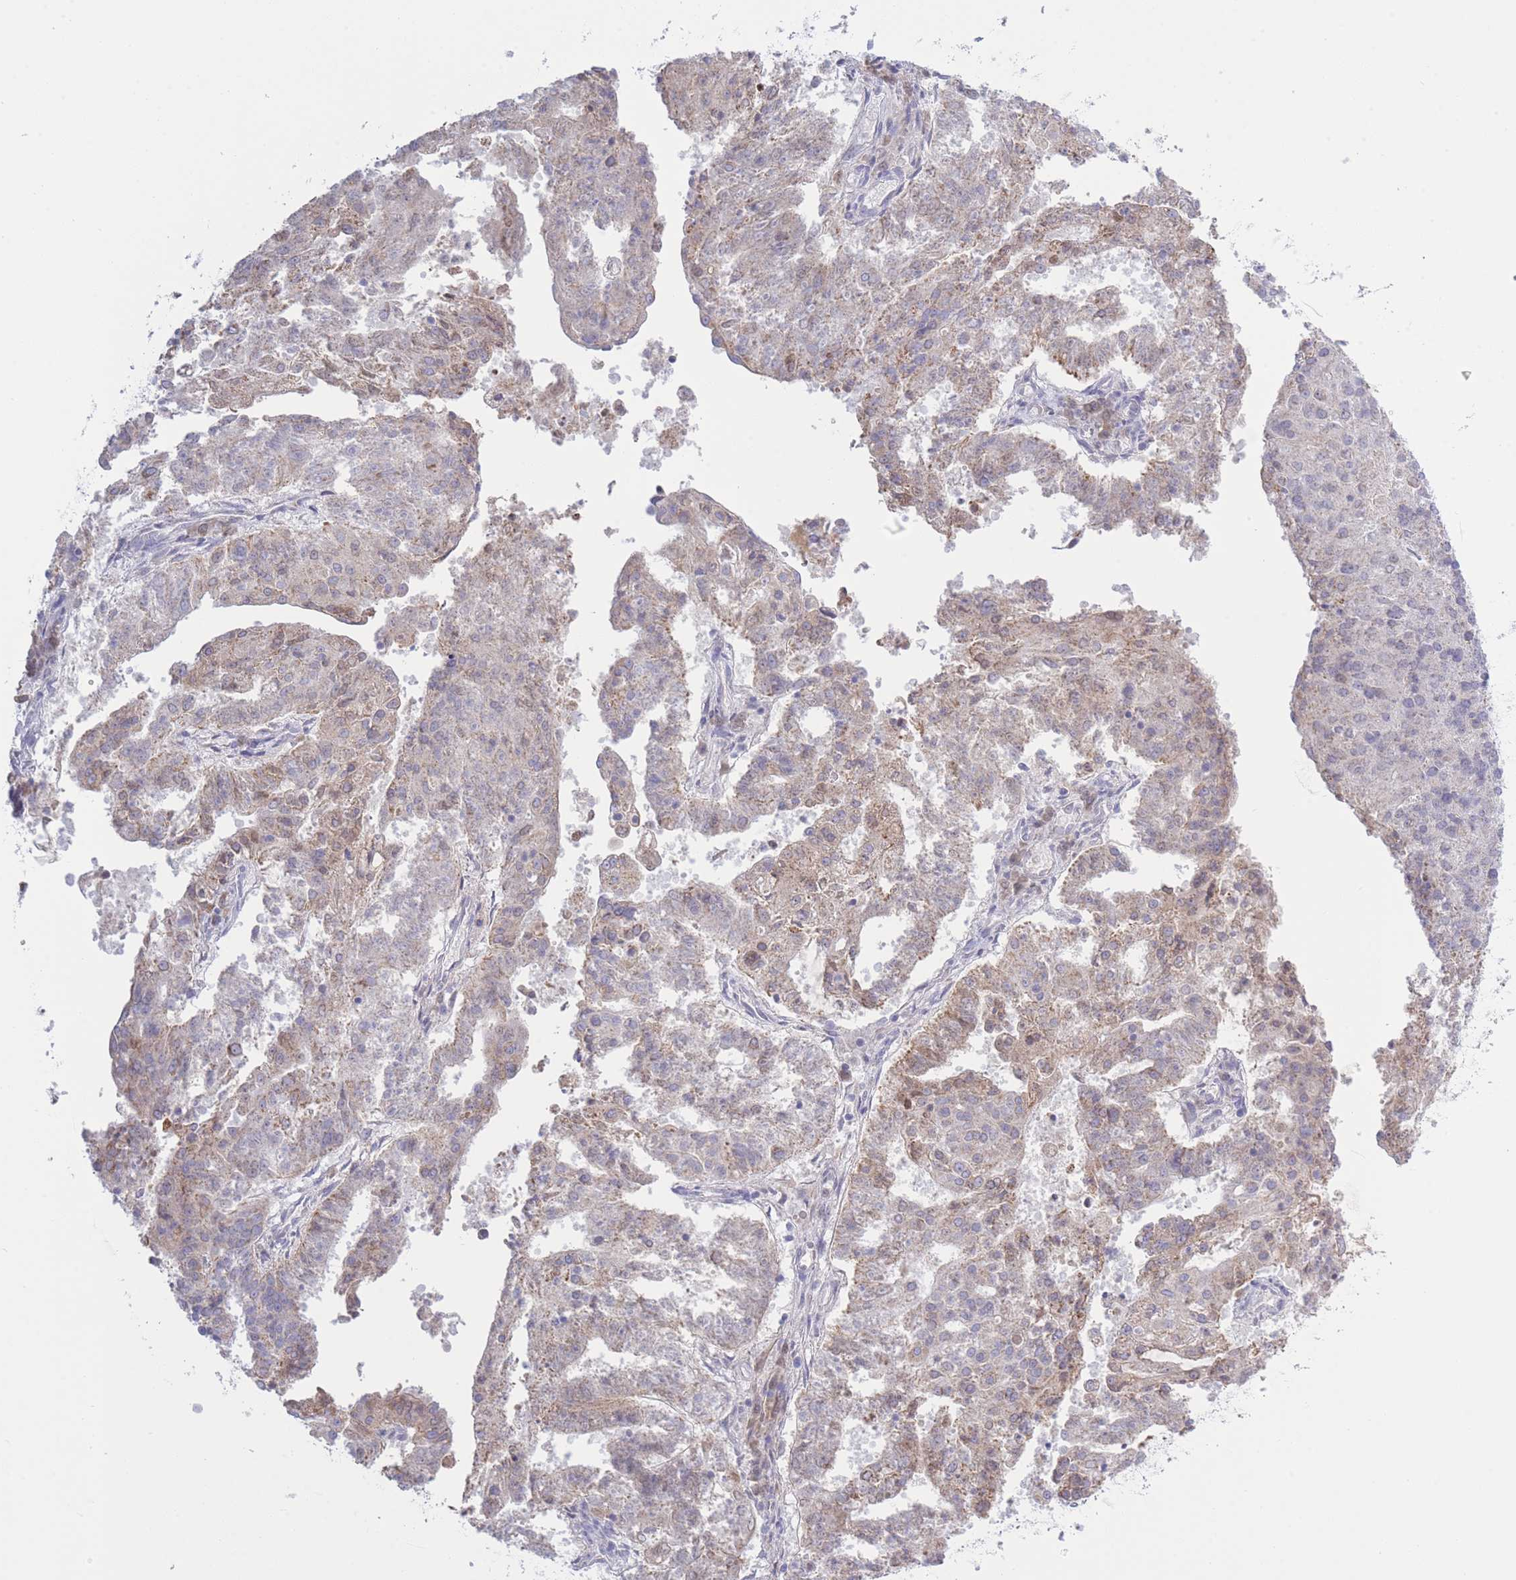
{"staining": {"intensity": "weak", "quantity": "25%-75%", "location": "cytoplasmic/membranous"}, "tissue": "endometrial cancer", "cell_type": "Tumor cells", "image_type": "cancer", "snomed": [{"axis": "morphology", "description": "Adenocarcinoma, NOS"}, {"axis": "topography", "description": "Endometrium"}], "caption": "Endometrial adenocarcinoma stained with IHC demonstrates weak cytoplasmic/membranous positivity in about 25%-75% of tumor cells.", "gene": "NANP", "patient": {"sex": "female", "age": 82}}